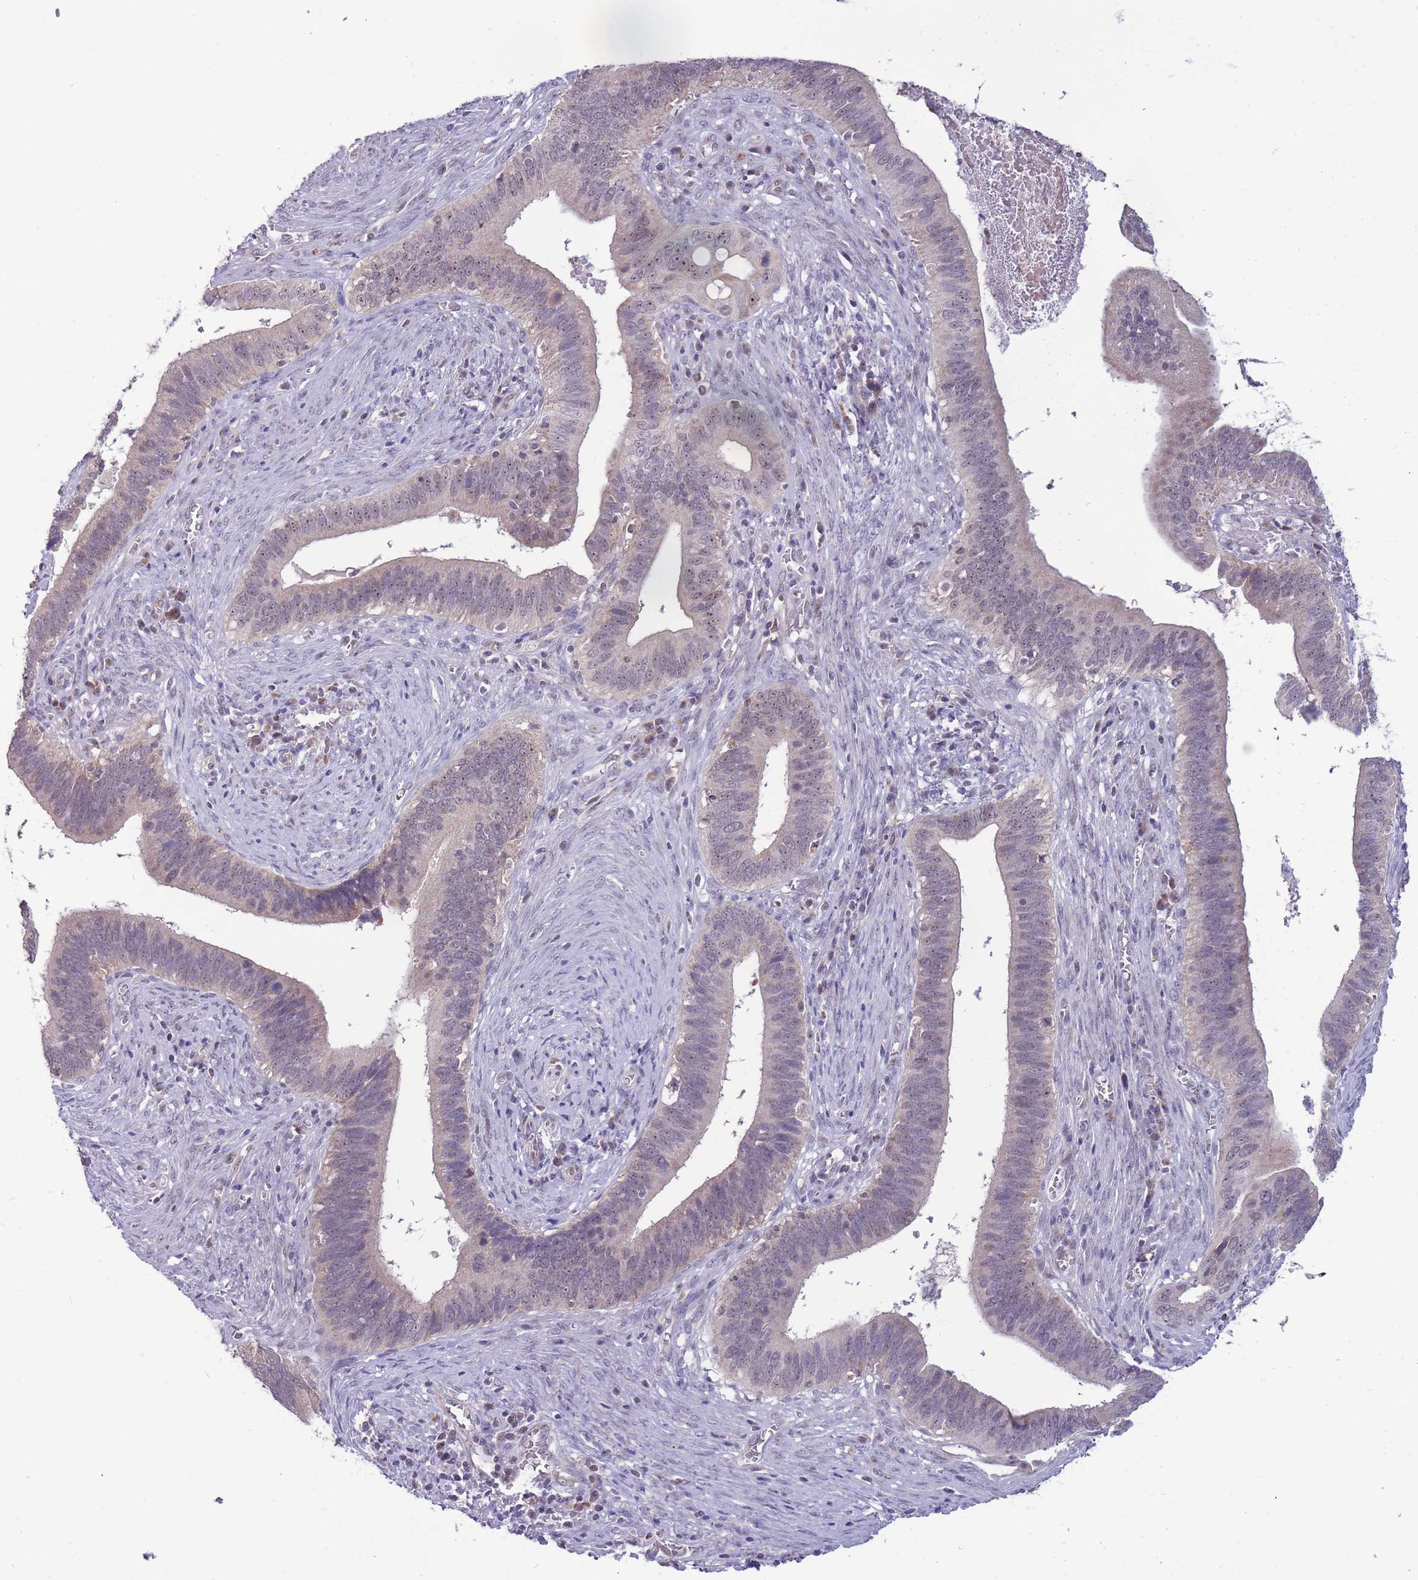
{"staining": {"intensity": "weak", "quantity": "<25%", "location": "nuclear"}, "tissue": "cervical cancer", "cell_type": "Tumor cells", "image_type": "cancer", "snomed": [{"axis": "morphology", "description": "Adenocarcinoma, NOS"}, {"axis": "topography", "description": "Cervix"}], "caption": "This is an immunohistochemistry micrograph of human cervical adenocarcinoma. There is no staining in tumor cells.", "gene": "MCIDAS", "patient": {"sex": "female", "age": 42}}